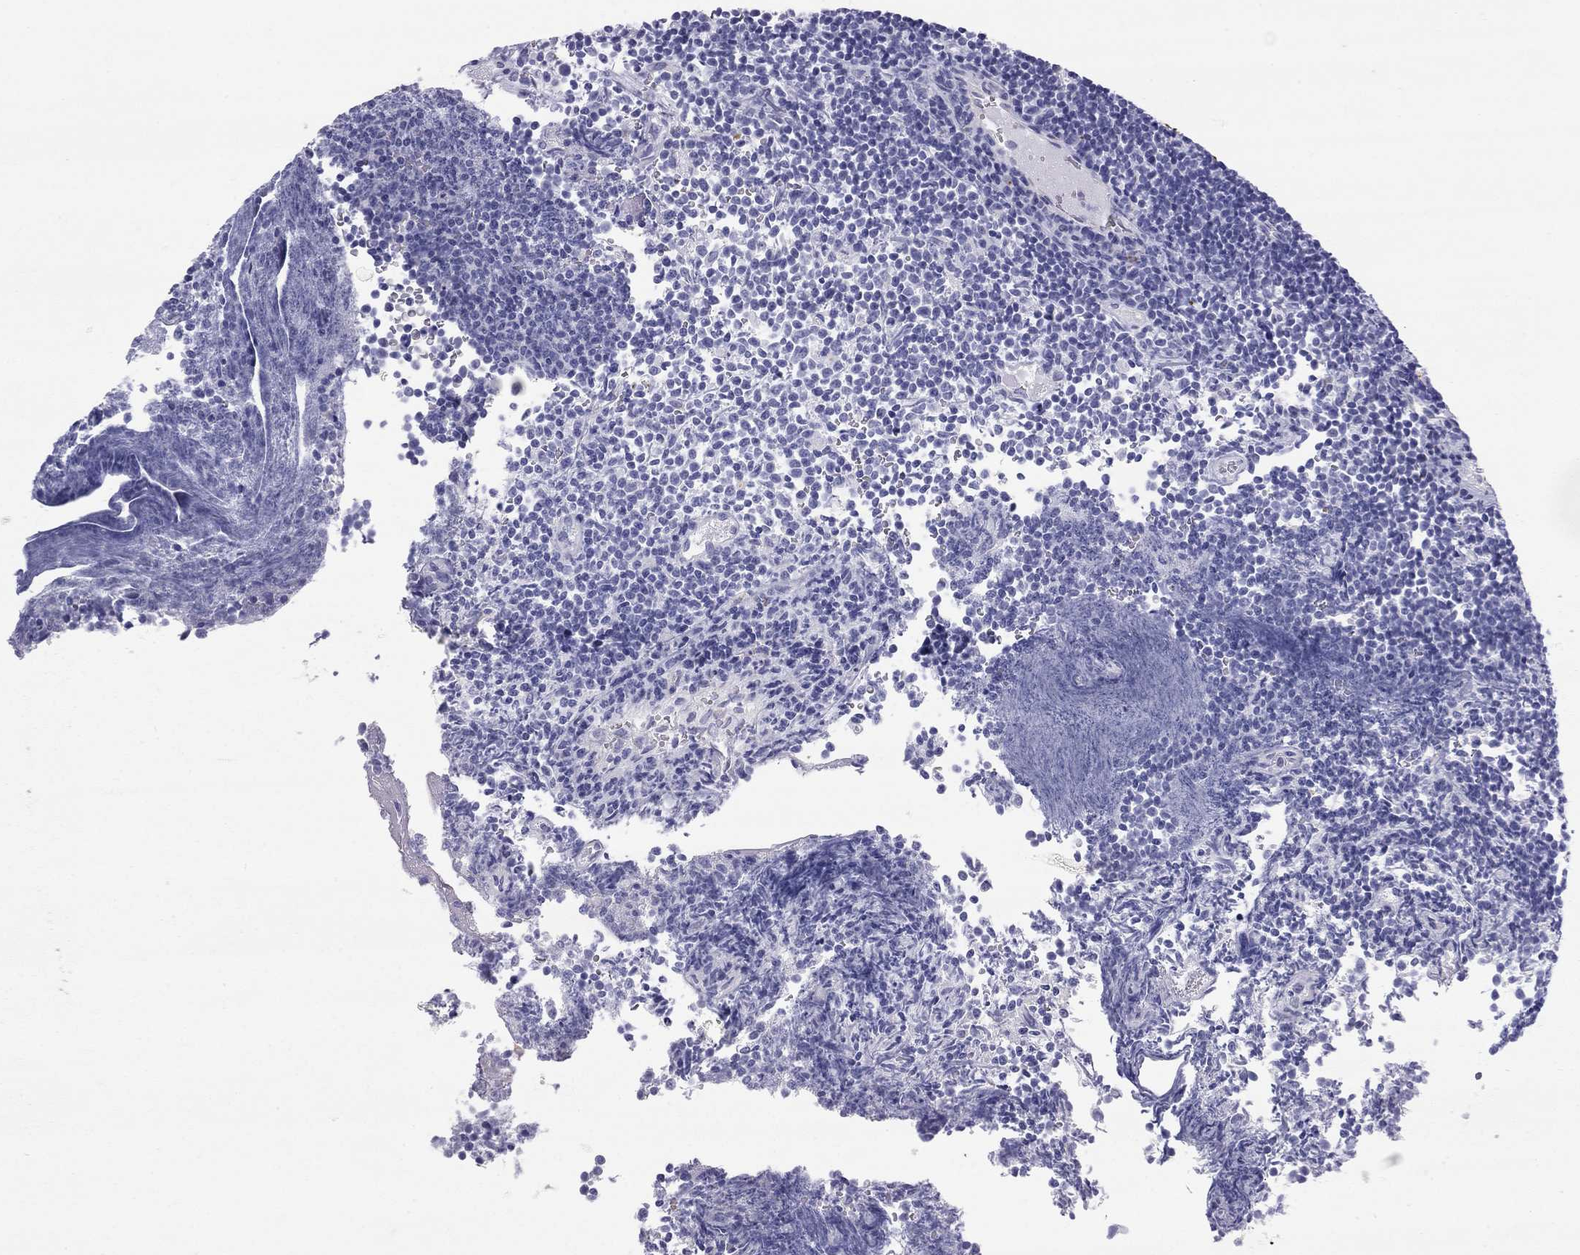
{"staining": {"intensity": "negative", "quantity": "none", "location": "none"}, "tissue": "lymphoma", "cell_type": "Tumor cells", "image_type": "cancer", "snomed": [{"axis": "morphology", "description": "Malignant lymphoma, non-Hodgkin's type, Low grade"}, {"axis": "topography", "description": "Brain"}], "caption": "Tumor cells are negative for brown protein staining in low-grade malignant lymphoma, non-Hodgkin's type. (IHC, brightfield microscopy, high magnification).", "gene": "TDRD6", "patient": {"sex": "female", "age": 66}}